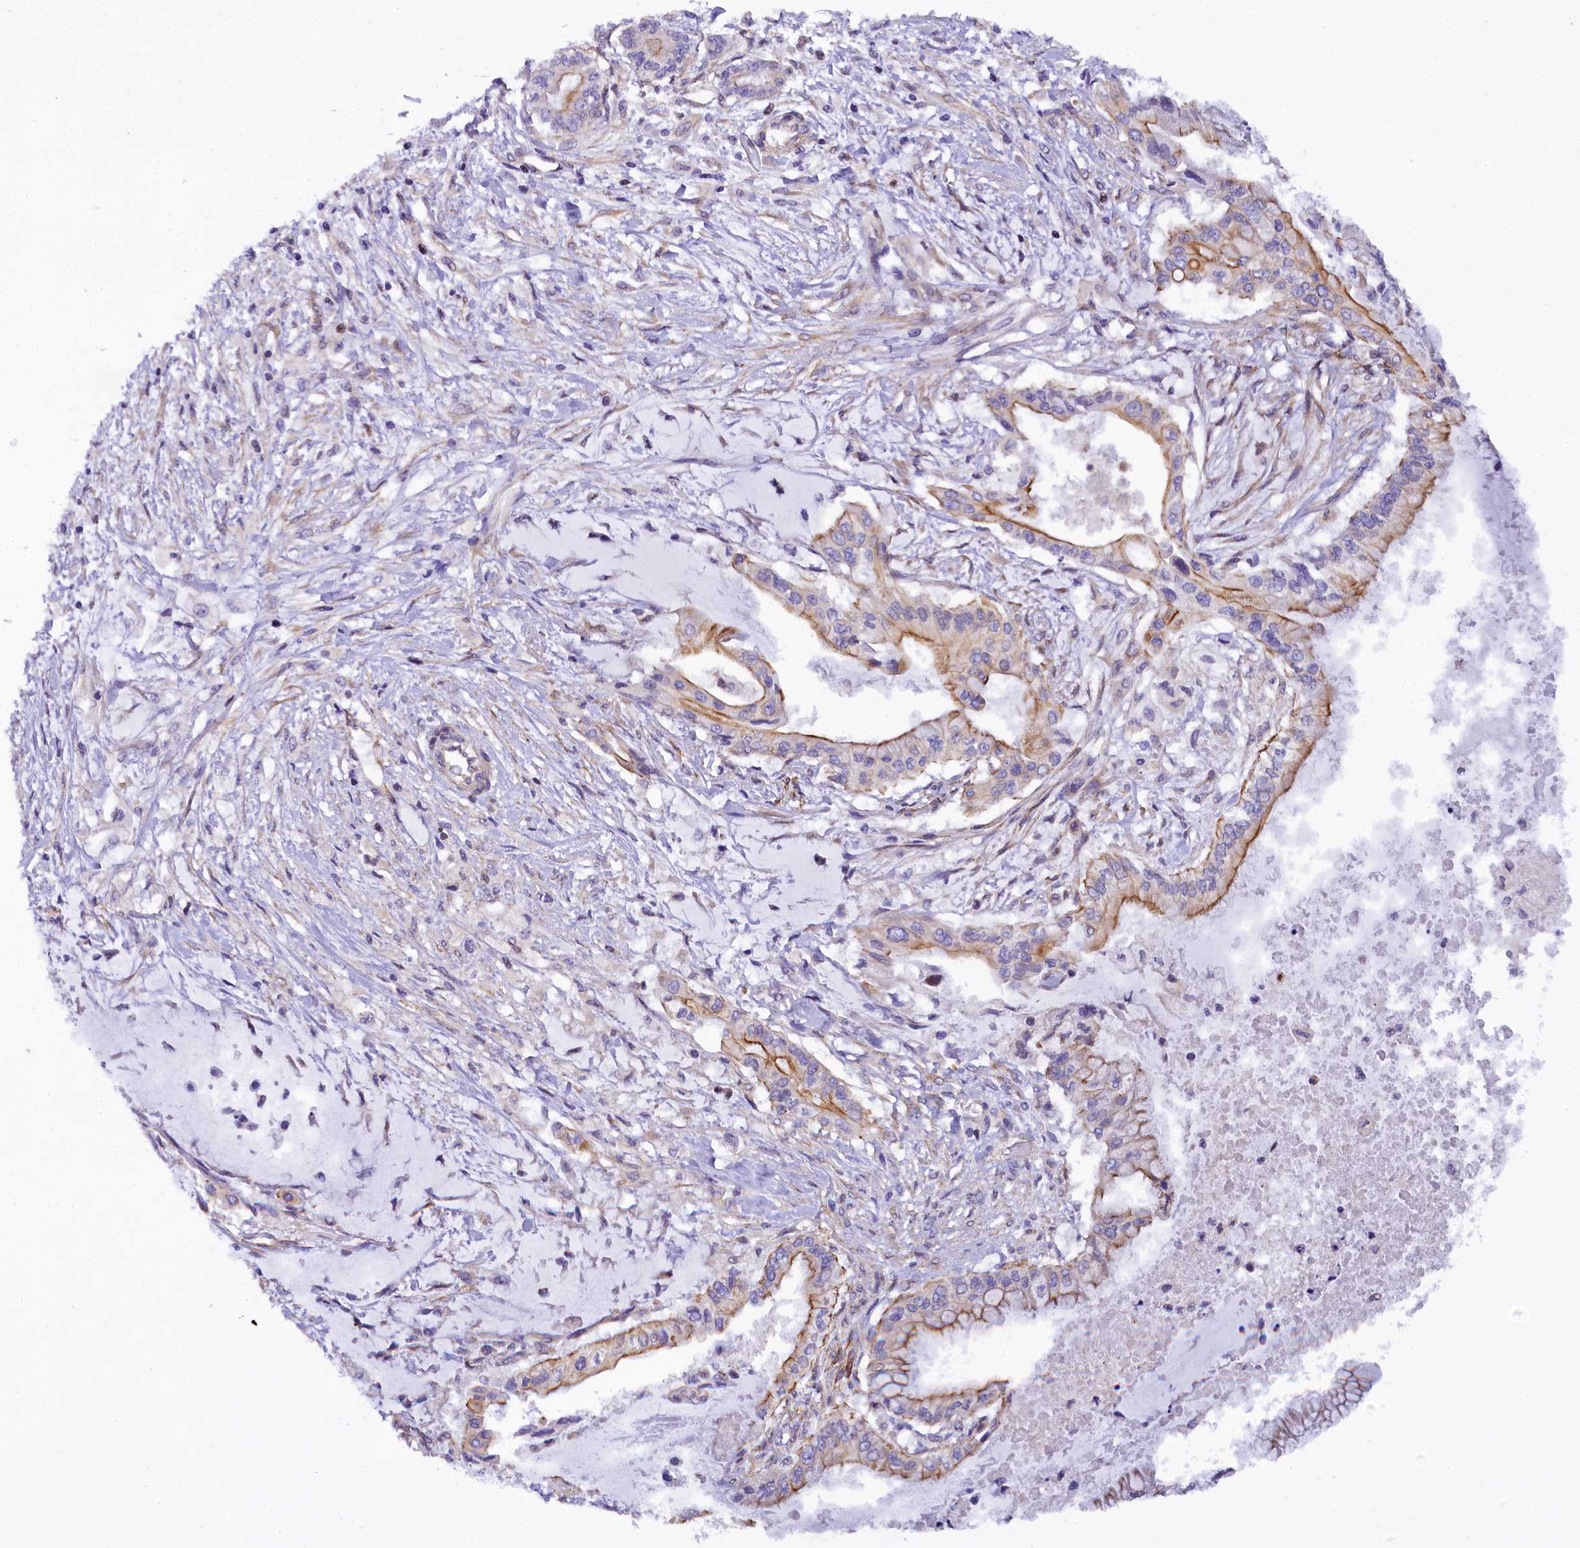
{"staining": {"intensity": "moderate", "quantity": "25%-75%", "location": "cytoplasmic/membranous"}, "tissue": "pancreatic cancer", "cell_type": "Tumor cells", "image_type": "cancer", "snomed": [{"axis": "morphology", "description": "Adenocarcinoma, NOS"}, {"axis": "topography", "description": "Pancreas"}], "caption": "A micrograph showing moderate cytoplasmic/membranous positivity in approximately 25%-75% of tumor cells in pancreatic adenocarcinoma, as visualized by brown immunohistochemical staining.", "gene": "SP4", "patient": {"sex": "male", "age": 46}}